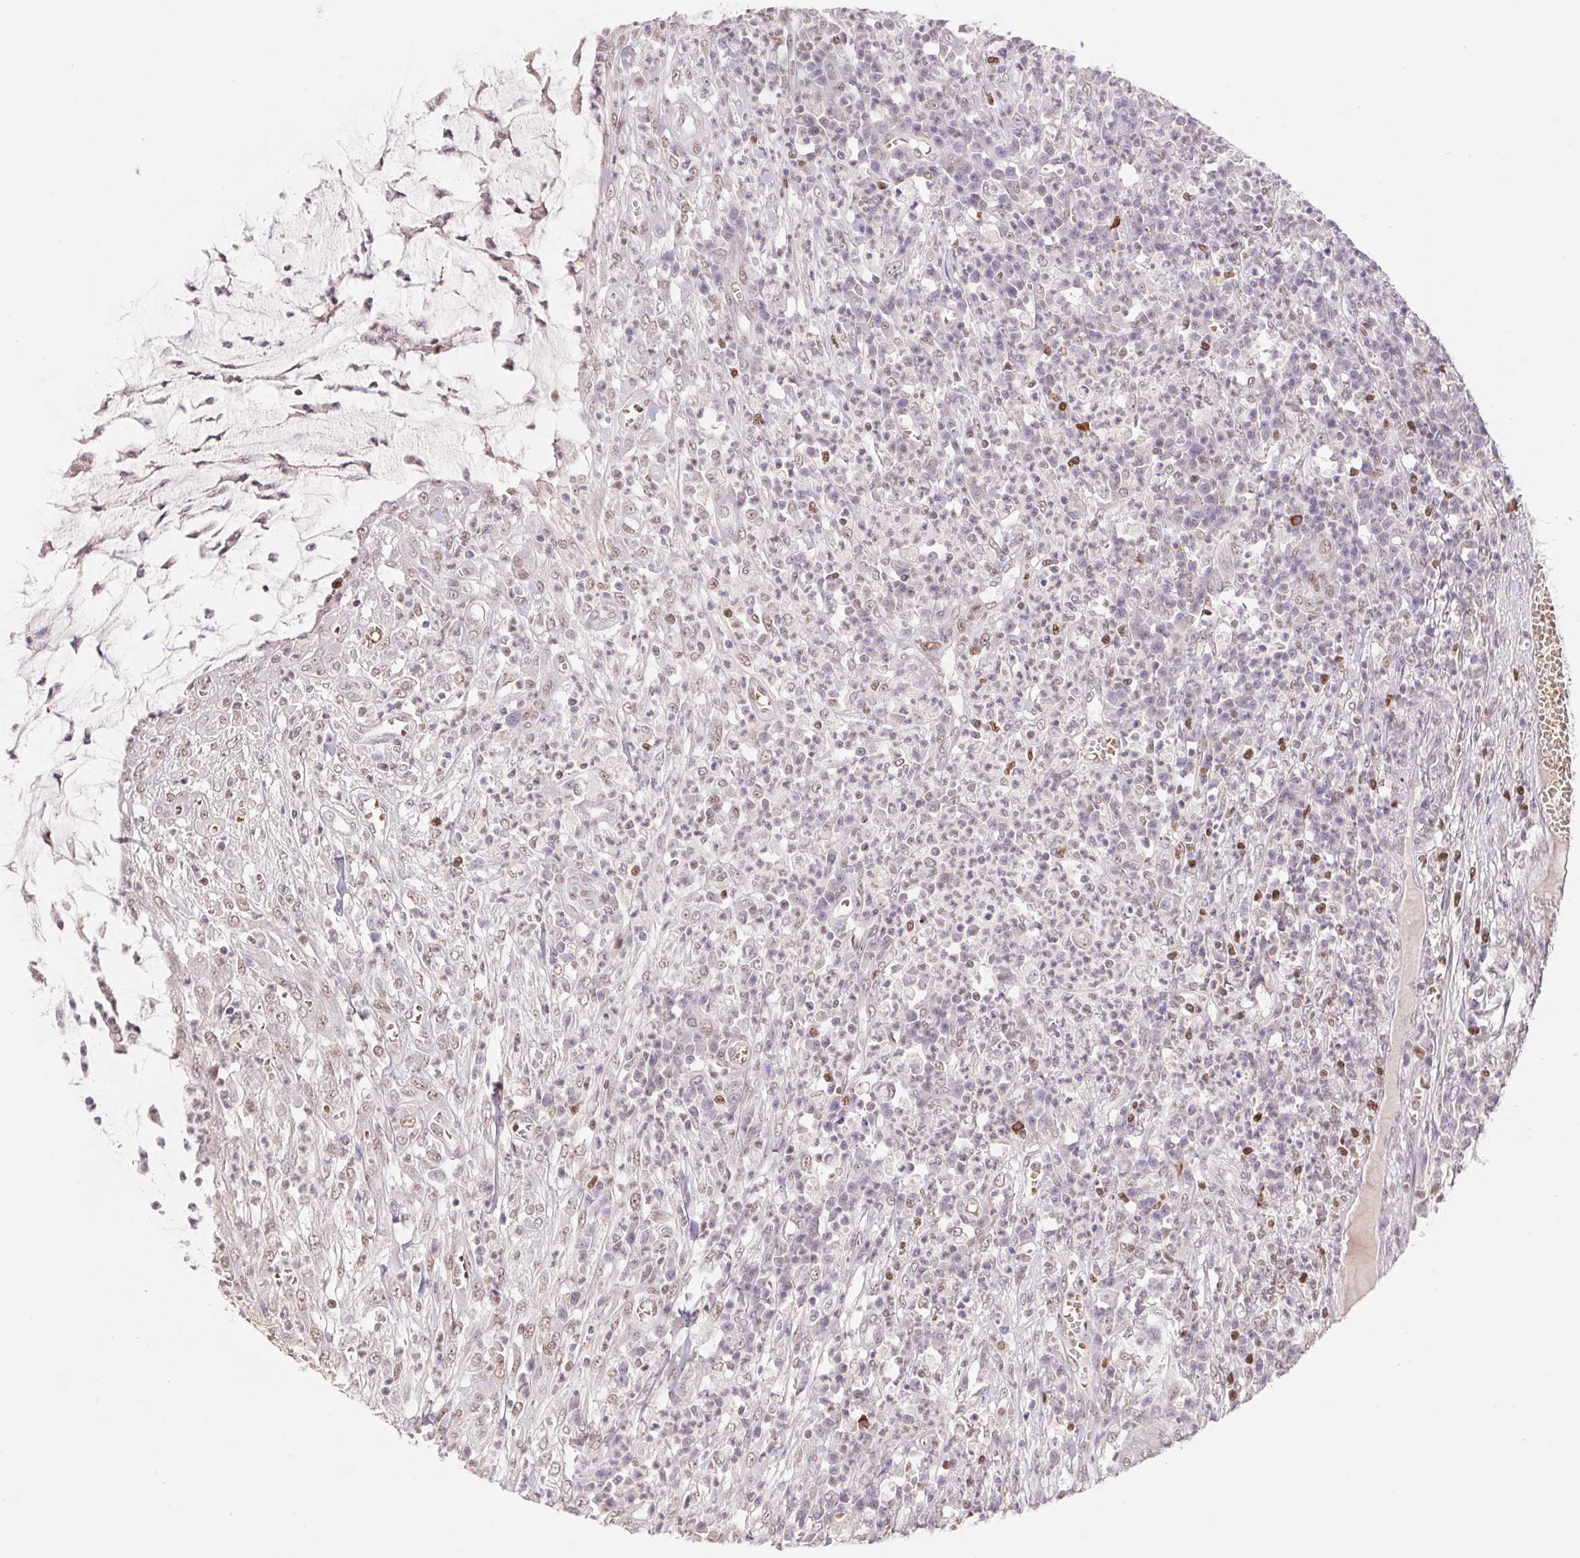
{"staining": {"intensity": "weak", "quantity": ">75%", "location": "nuclear"}, "tissue": "colorectal cancer", "cell_type": "Tumor cells", "image_type": "cancer", "snomed": [{"axis": "morphology", "description": "Adenocarcinoma, NOS"}, {"axis": "topography", "description": "Colon"}], "caption": "Immunohistochemical staining of colorectal cancer shows low levels of weak nuclear protein positivity in approximately >75% of tumor cells.", "gene": "TRERF1", "patient": {"sex": "male", "age": 65}}